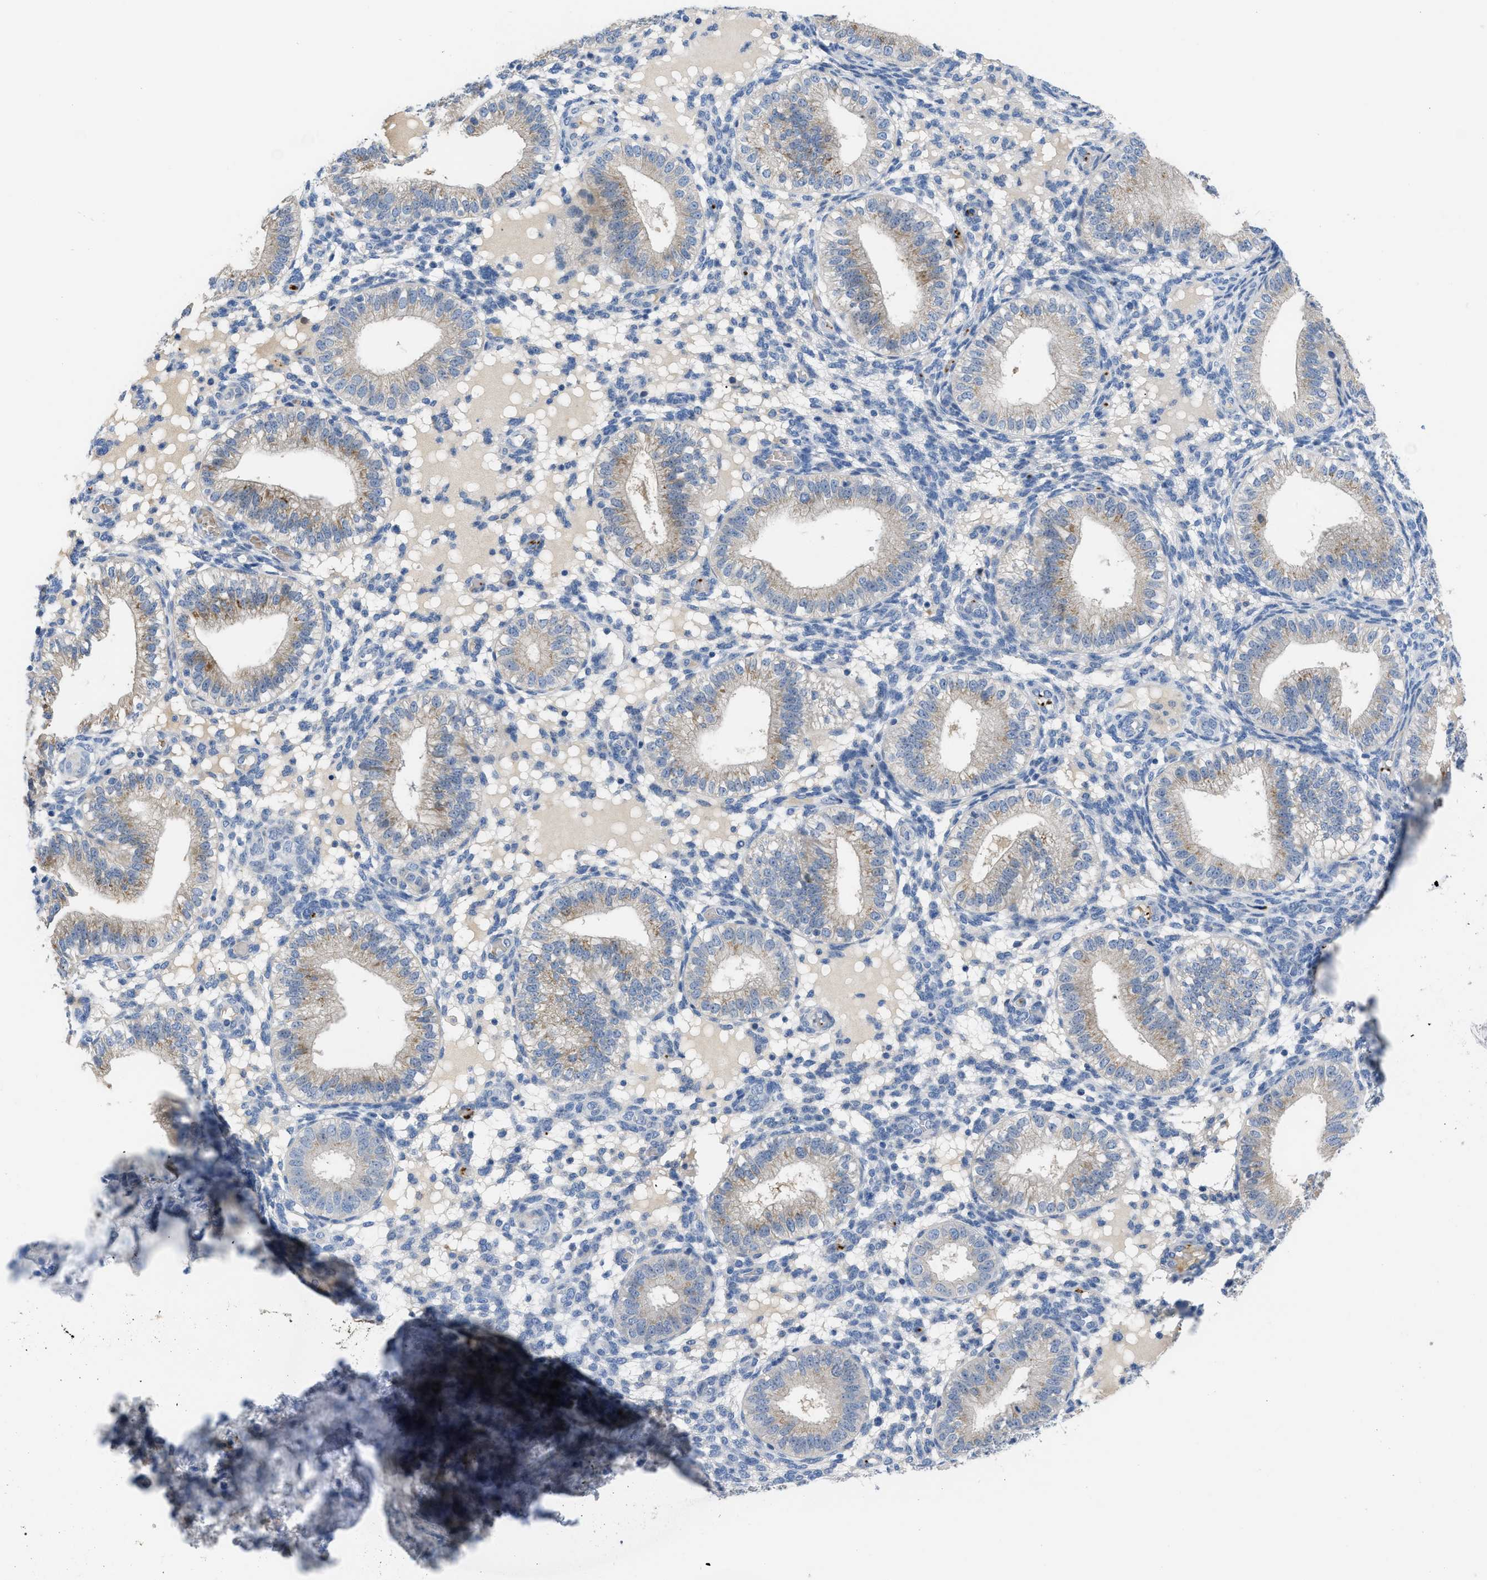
{"staining": {"intensity": "negative", "quantity": "none", "location": "none"}, "tissue": "endometrium", "cell_type": "Cells in endometrial stroma", "image_type": "normal", "snomed": [{"axis": "morphology", "description": "Normal tissue, NOS"}, {"axis": "topography", "description": "Endometrium"}], "caption": "DAB (3,3'-diaminobenzidine) immunohistochemical staining of unremarkable human endometrium exhibits no significant positivity in cells in endometrial stroma. (Stains: DAB (3,3'-diaminobenzidine) IHC with hematoxylin counter stain, Microscopy: brightfield microscopy at high magnification).", "gene": "FGF18", "patient": {"sex": "female", "age": 39}}